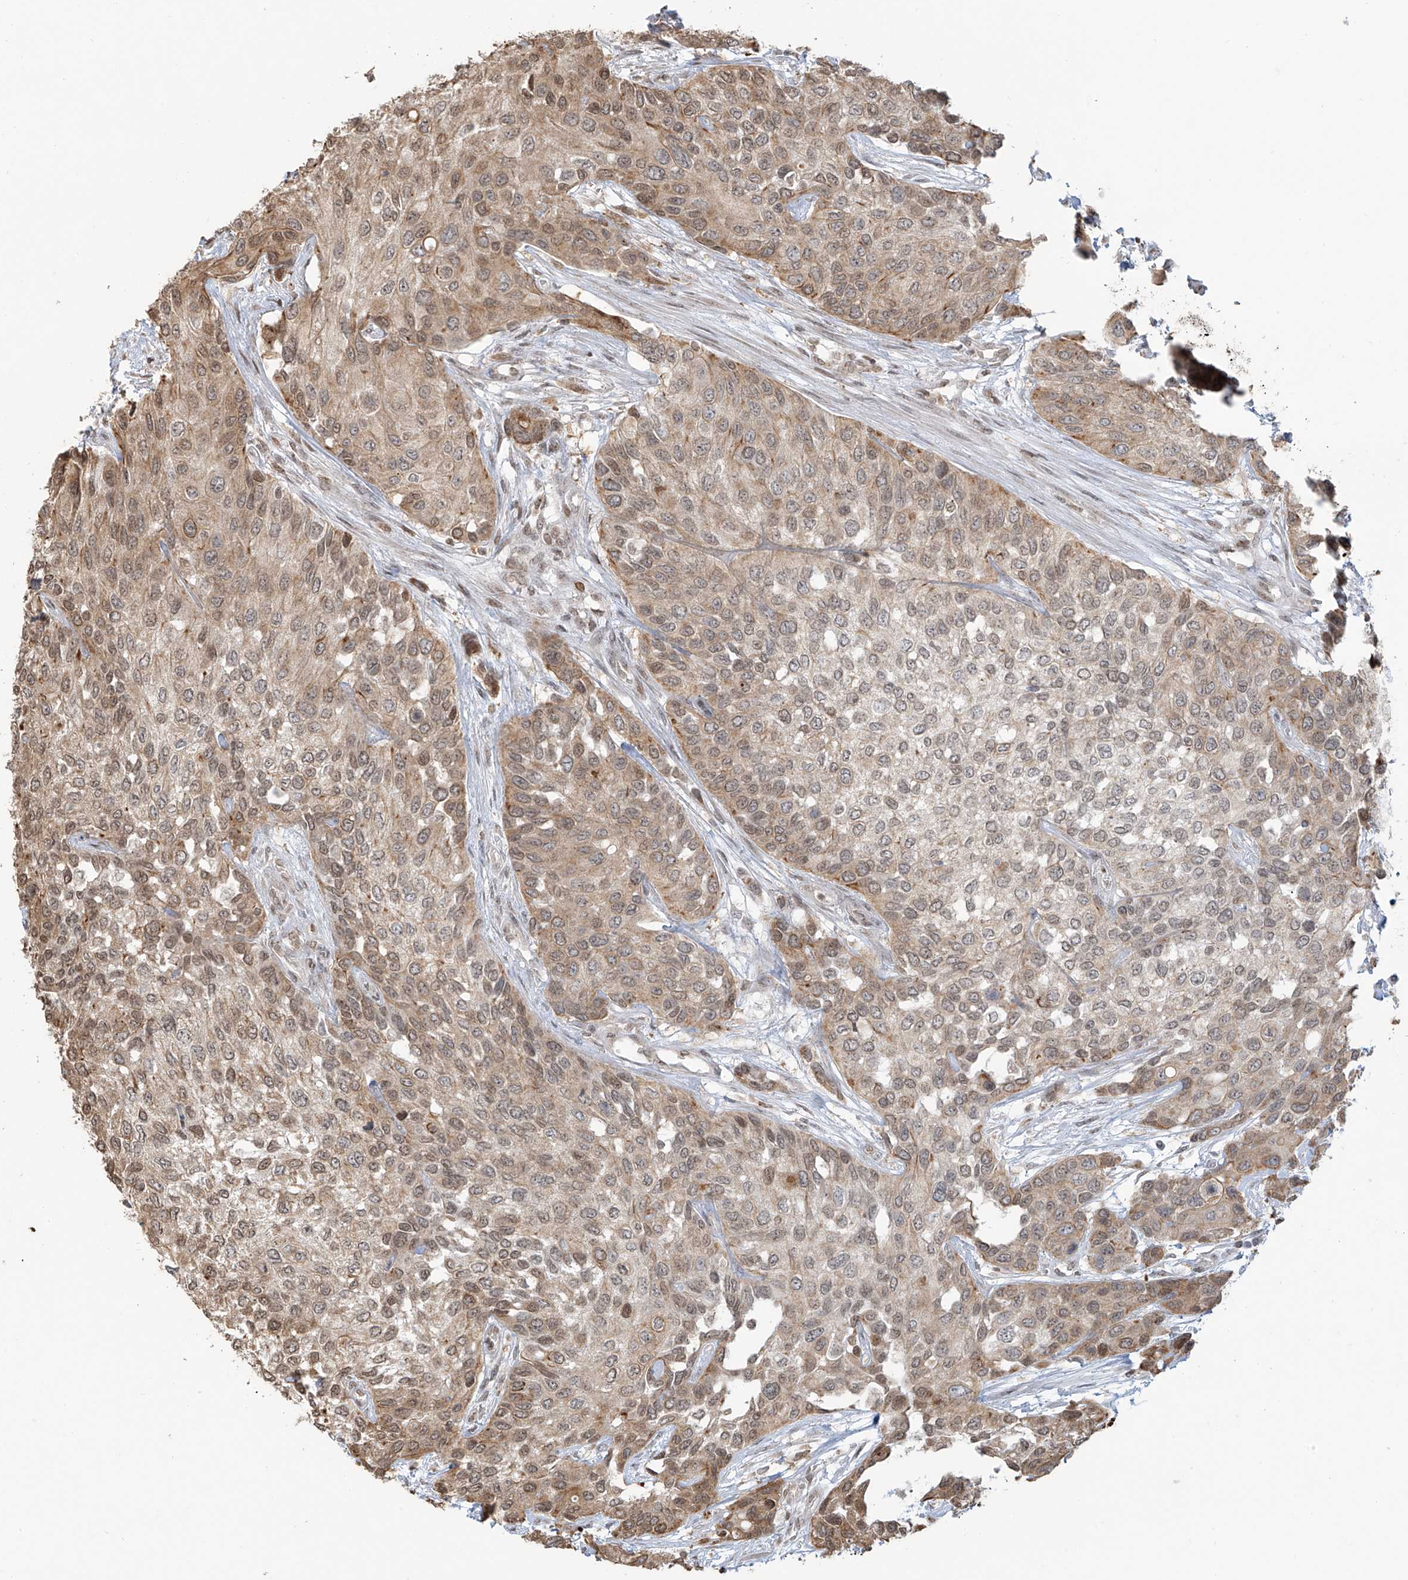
{"staining": {"intensity": "weak", "quantity": ">75%", "location": "cytoplasmic/membranous,nuclear"}, "tissue": "urothelial cancer", "cell_type": "Tumor cells", "image_type": "cancer", "snomed": [{"axis": "morphology", "description": "Normal tissue, NOS"}, {"axis": "morphology", "description": "Urothelial carcinoma, High grade"}, {"axis": "topography", "description": "Vascular tissue"}, {"axis": "topography", "description": "Urinary bladder"}], "caption": "Urothelial carcinoma (high-grade) tissue exhibits weak cytoplasmic/membranous and nuclear positivity in approximately >75% of tumor cells, visualized by immunohistochemistry.", "gene": "VMP1", "patient": {"sex": "female", "age": 56}}